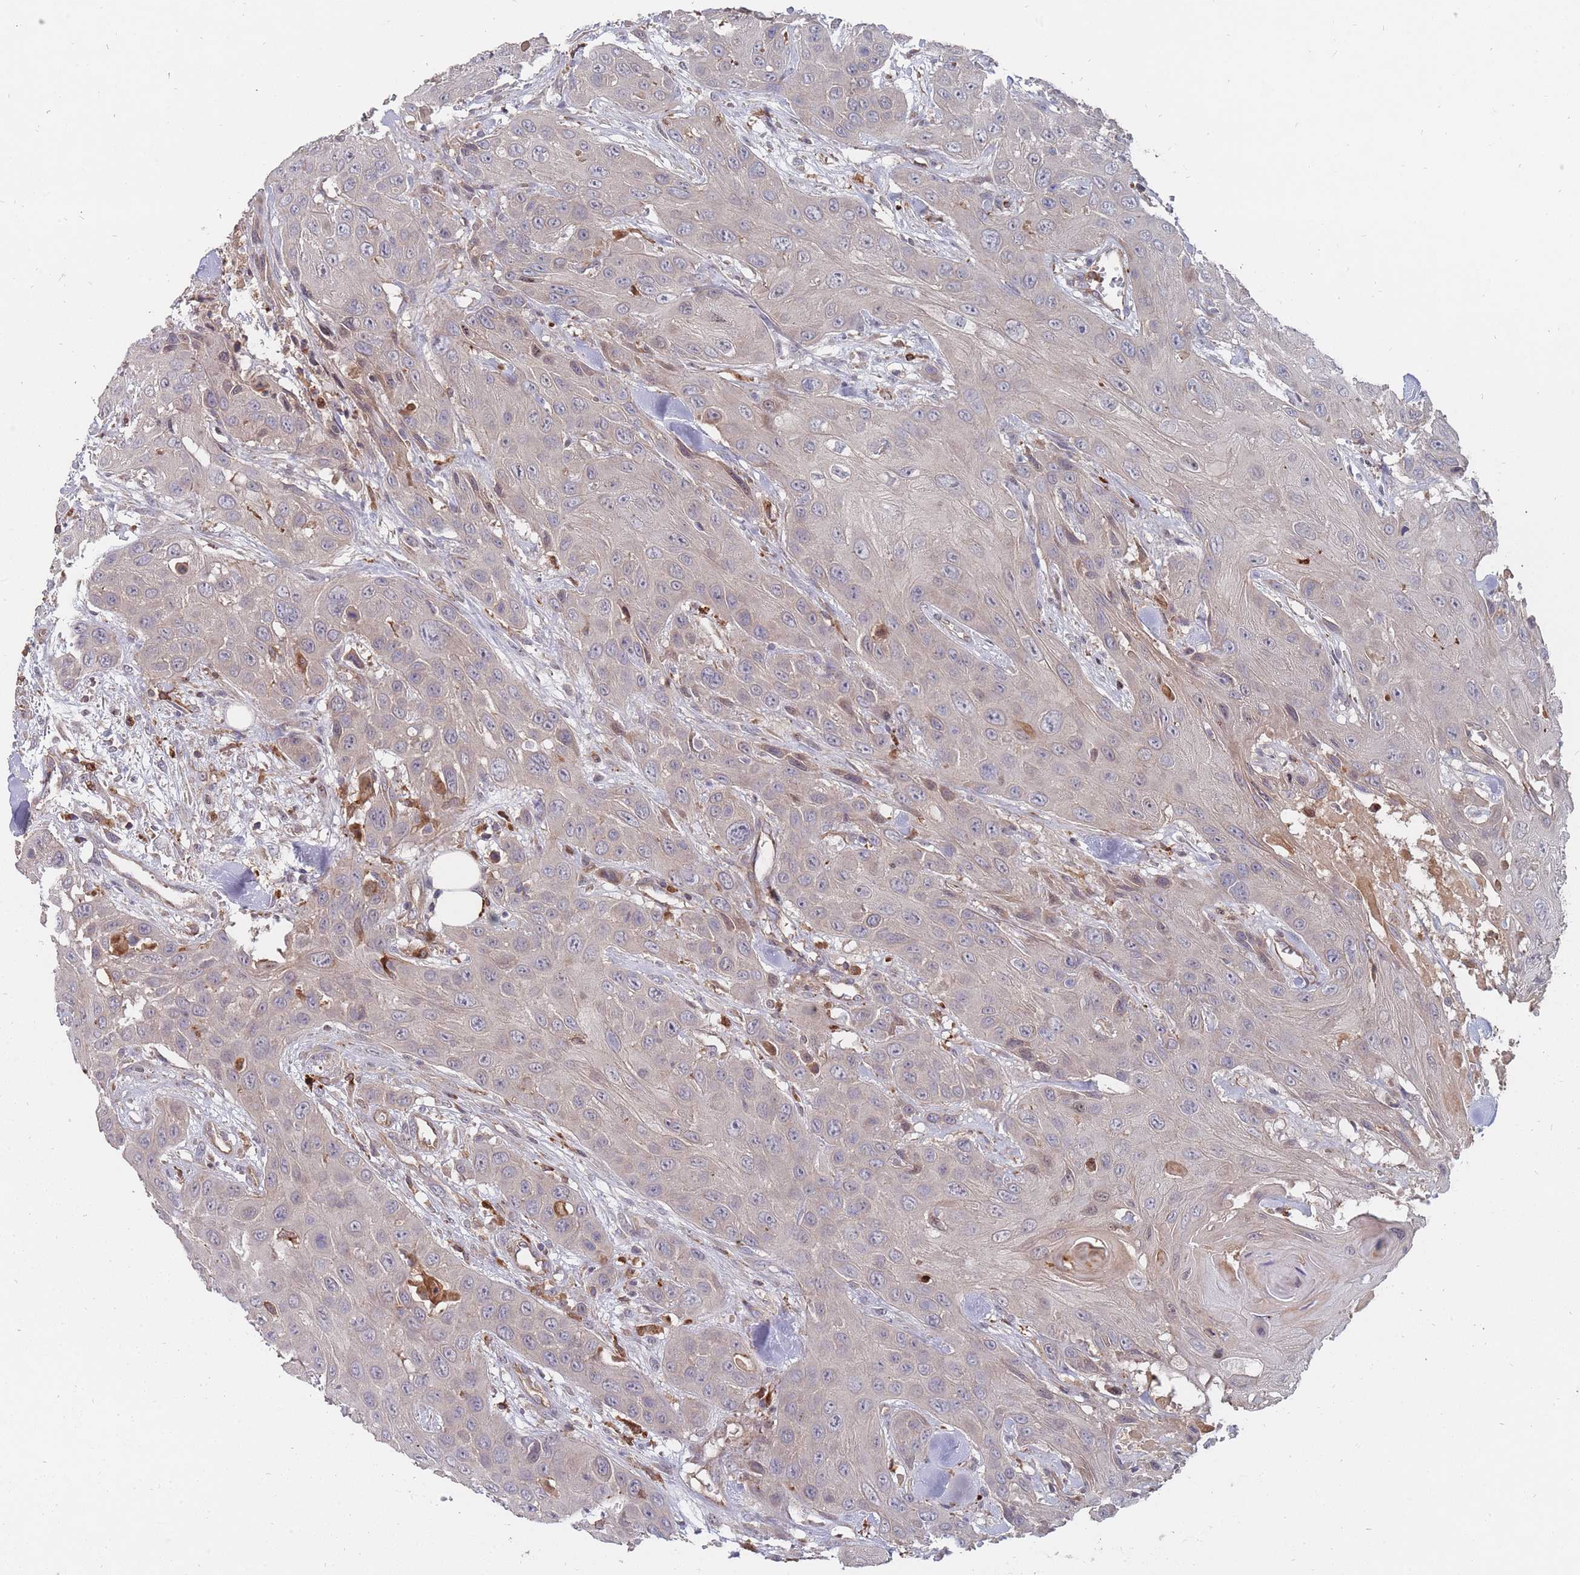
{"staining": {"intensity": "weak", "quantity": "<25%", "location": "cytoplasmic/membranous"}, "tissue": "head and neck cancer", "cell_type": "Tumor cells", "image_type": "cancer", "snomed": [{"axis": "morphology", "description": "Squamous cell carcinoma, NOS"}, {"axis": "topography", "description": "Head-Neck"}], "caption": "High power microscopy image of an IHC micrograph of squamous cell carcinoma (head and neck), revealing no significant expression in tumor cells.", "gene": "THSD7B", "patient": {"sex": "male", "age": 81}}